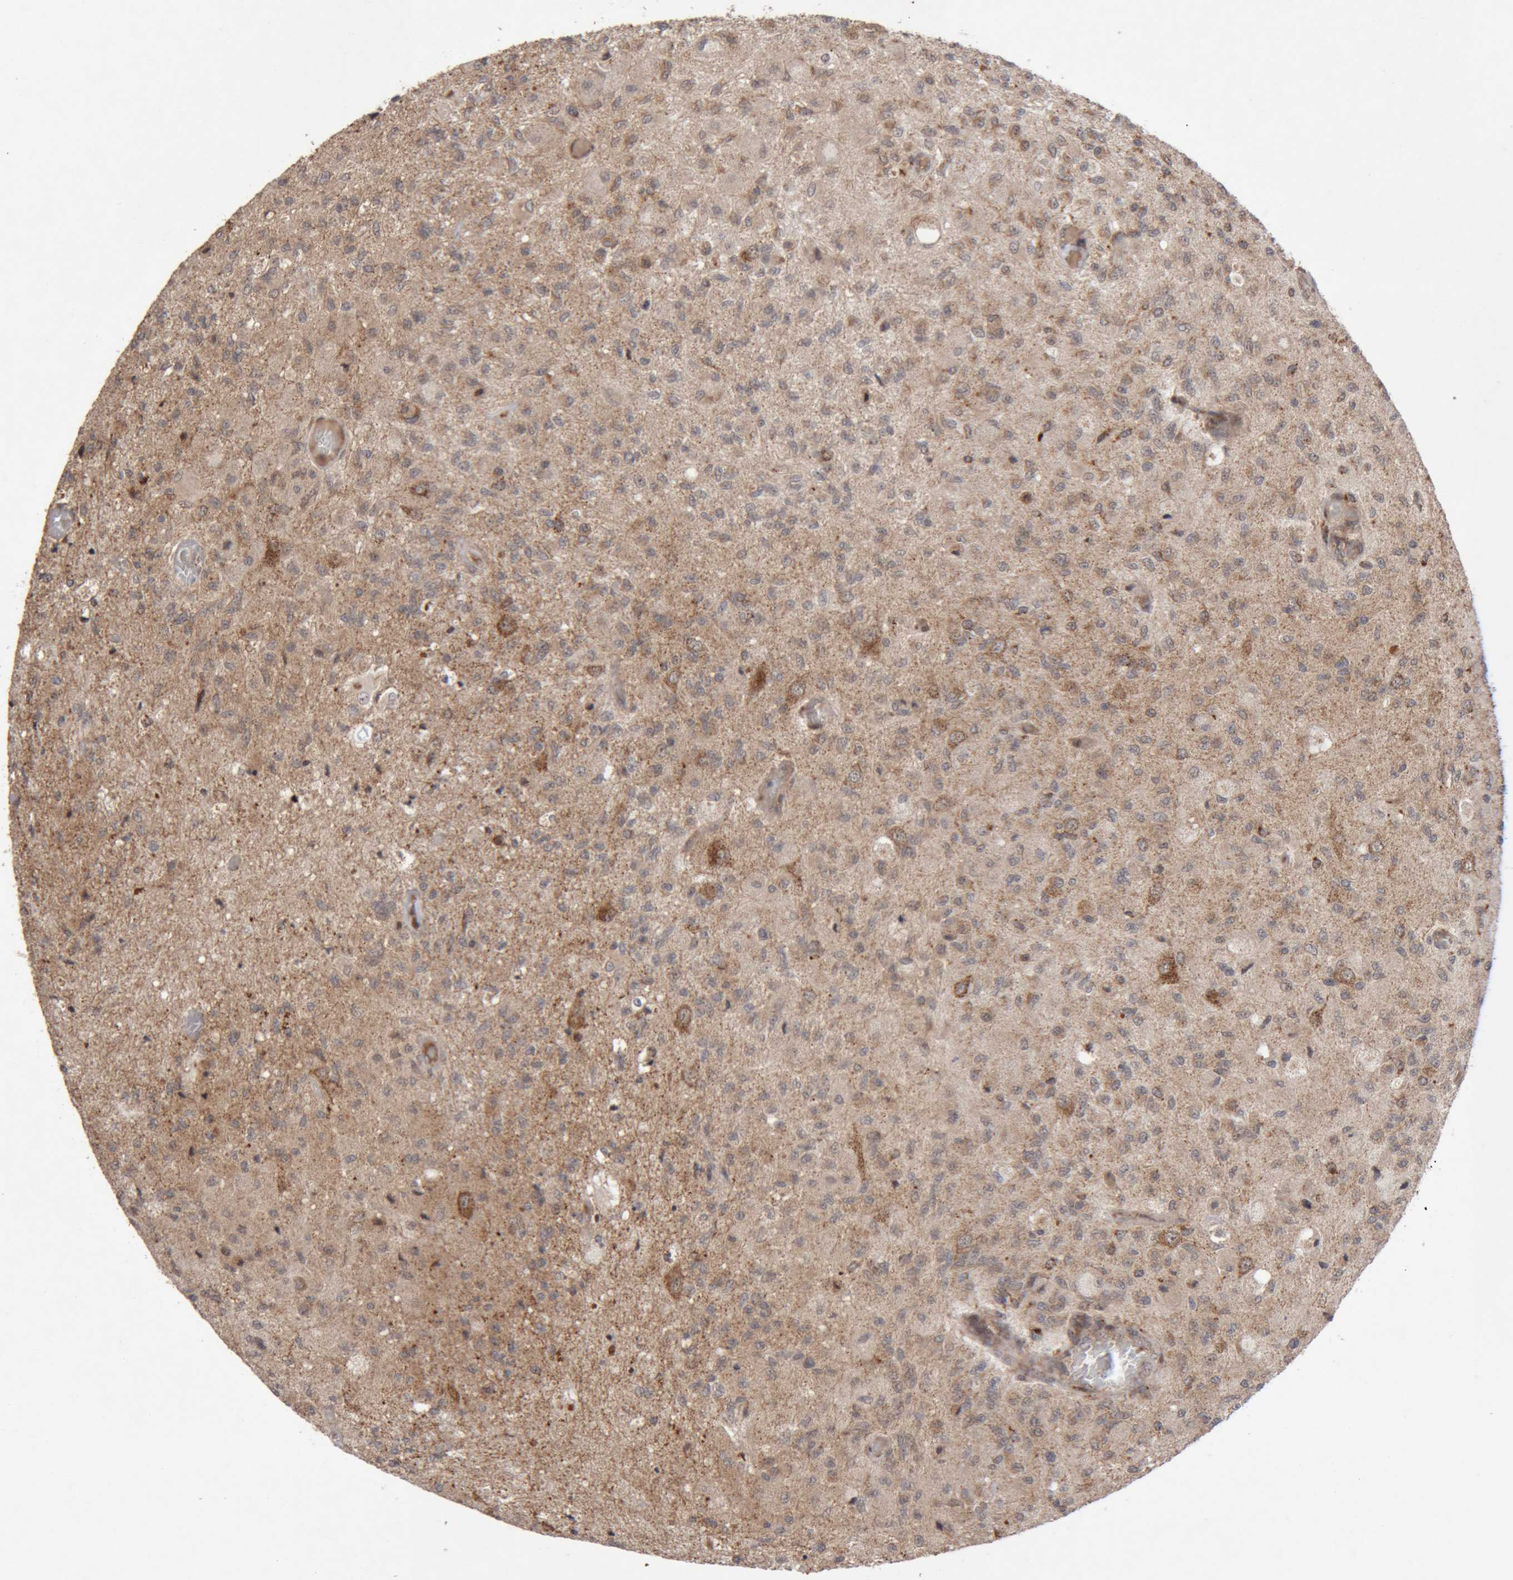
{"staining": {"intensity": "weak", "quantity": ">75%", "location": "cytoplasmic/membranous"}, "tissue": "glioma", "cell_type": "Tumor cells", "image_type": "cancer", "snomed": [{"axis": "morphology", "description": "Normal tissue, NOS"}, {"axis": "morphology", "description": "Glioma, malignant, High grade"}, {"axis": "topography", "description": "Cerebral cortex"}], "caption": "Protein analysis of glioma tissue displays weak cytoplasmic/membranous expression in about >75% of tumor cells. (Stains: DAB in brown, nuclei in blue, Microscopy: brightfield microscopy at high magnification).", "gene": "KIF21B", "patient": {"sex": "male", "age": 77}}